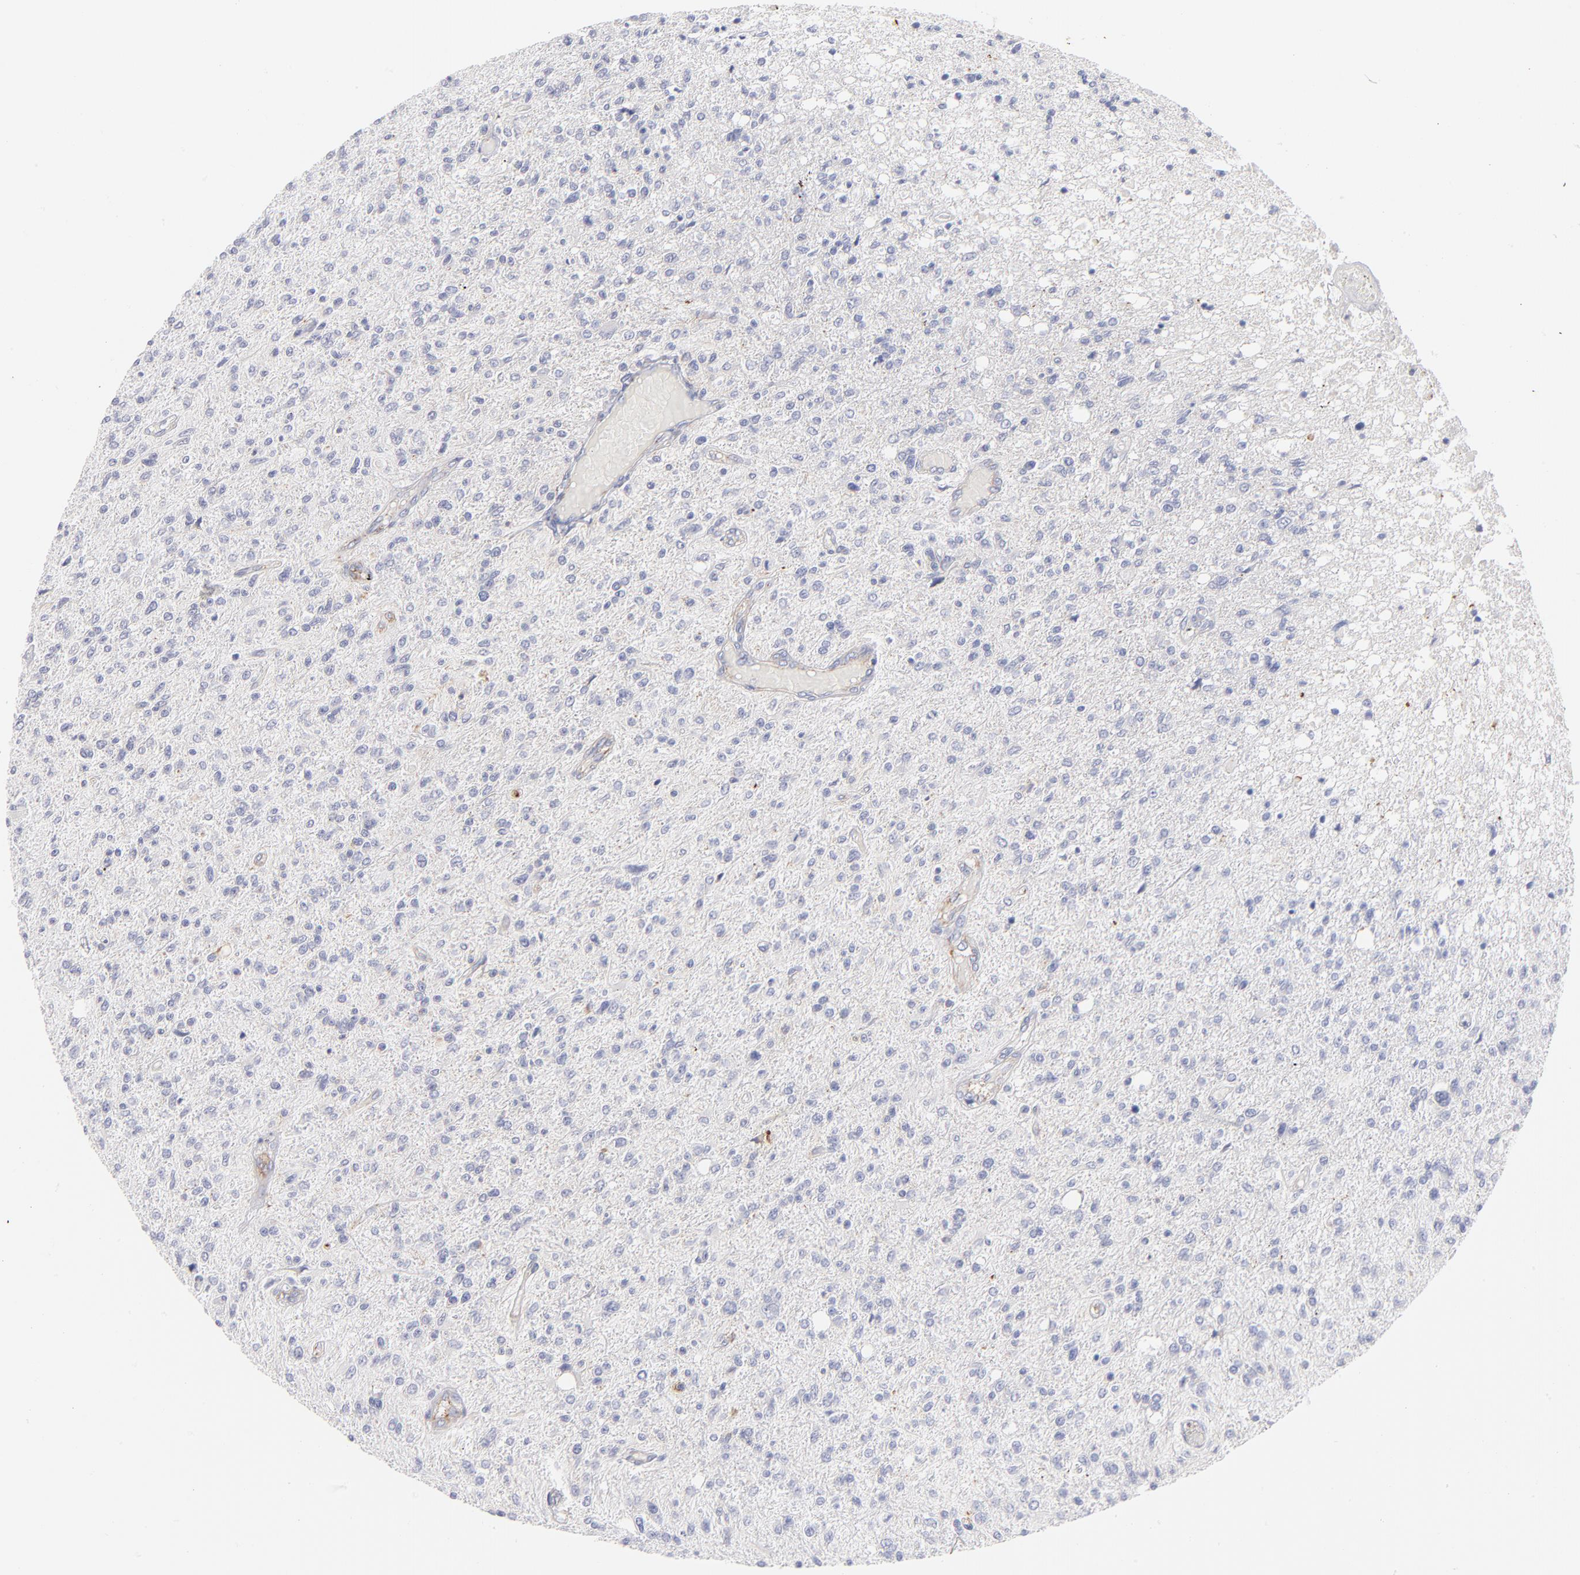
{"staining": {"intensity": "negative", "quantity": "none", "location": "none"}, "tissue": "glioma", "cell_type": "Tumor cells", "image_type": "cancer", "snomed": [{"axis": "morphology", "description": "Glioma, malignant, High grade"}, {"axis": "topography", "description": "Cerebral cortex"}], "caption": "Photomicrograph shows no protein positivity in tumor cells of glioma tissue.", "gene": "ACTA2", "patient": {"sex": "male", "age": 76}}